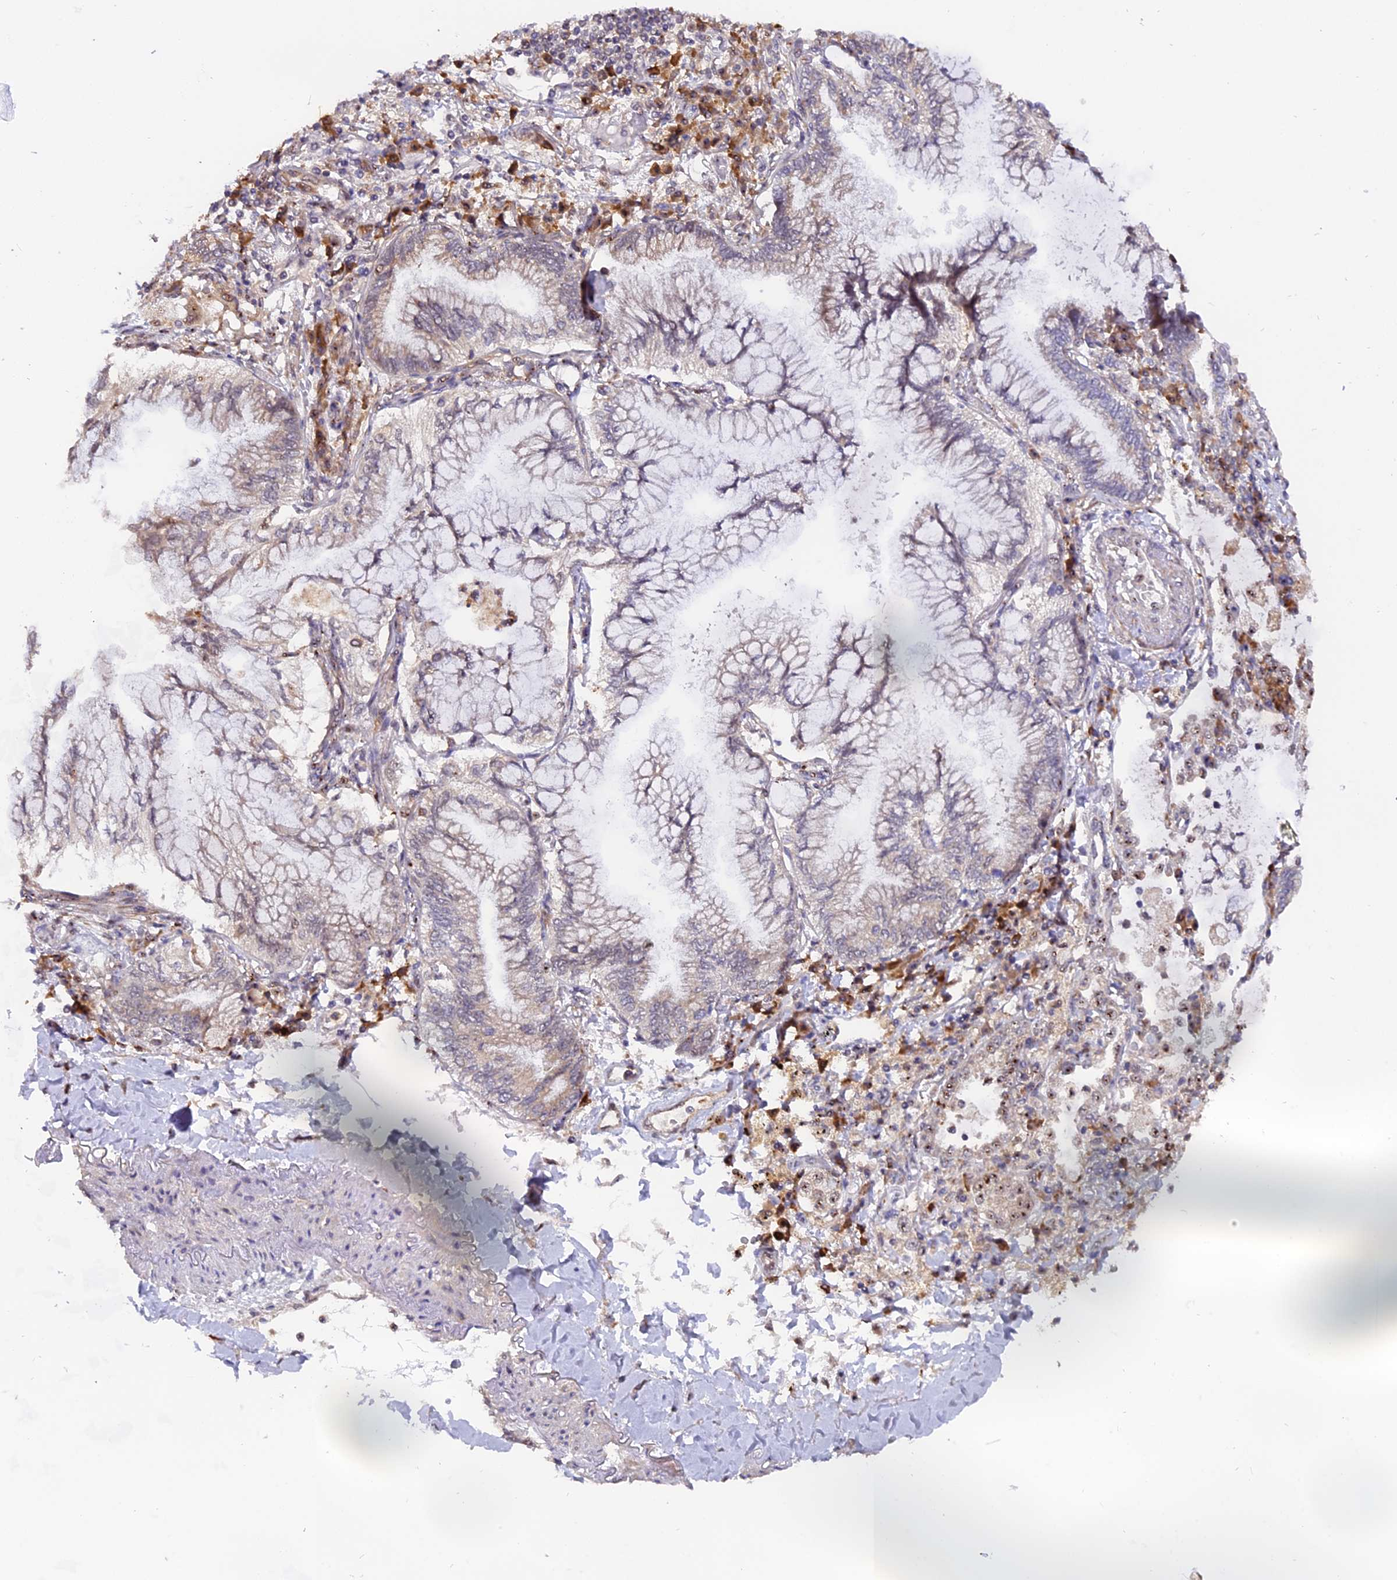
{"staining": {"intensity": "moderate", "quantity": "25%-75%", "location": "nuclear"}, "tissue": "lung cancer", "cell_type": "Tumor cells", "image_type": "cancer", "snomed": [{"axis": "morphology", "description": "Adenocarcinoma, NOS"}, {"axis": "topography", "description": "Lung"}], "caption": "Lung cancer stained with a protein marker shows moderate staining in tumor cells.", "gene": "FAM118B", "patient": {"sex": "female", "age": 70}}